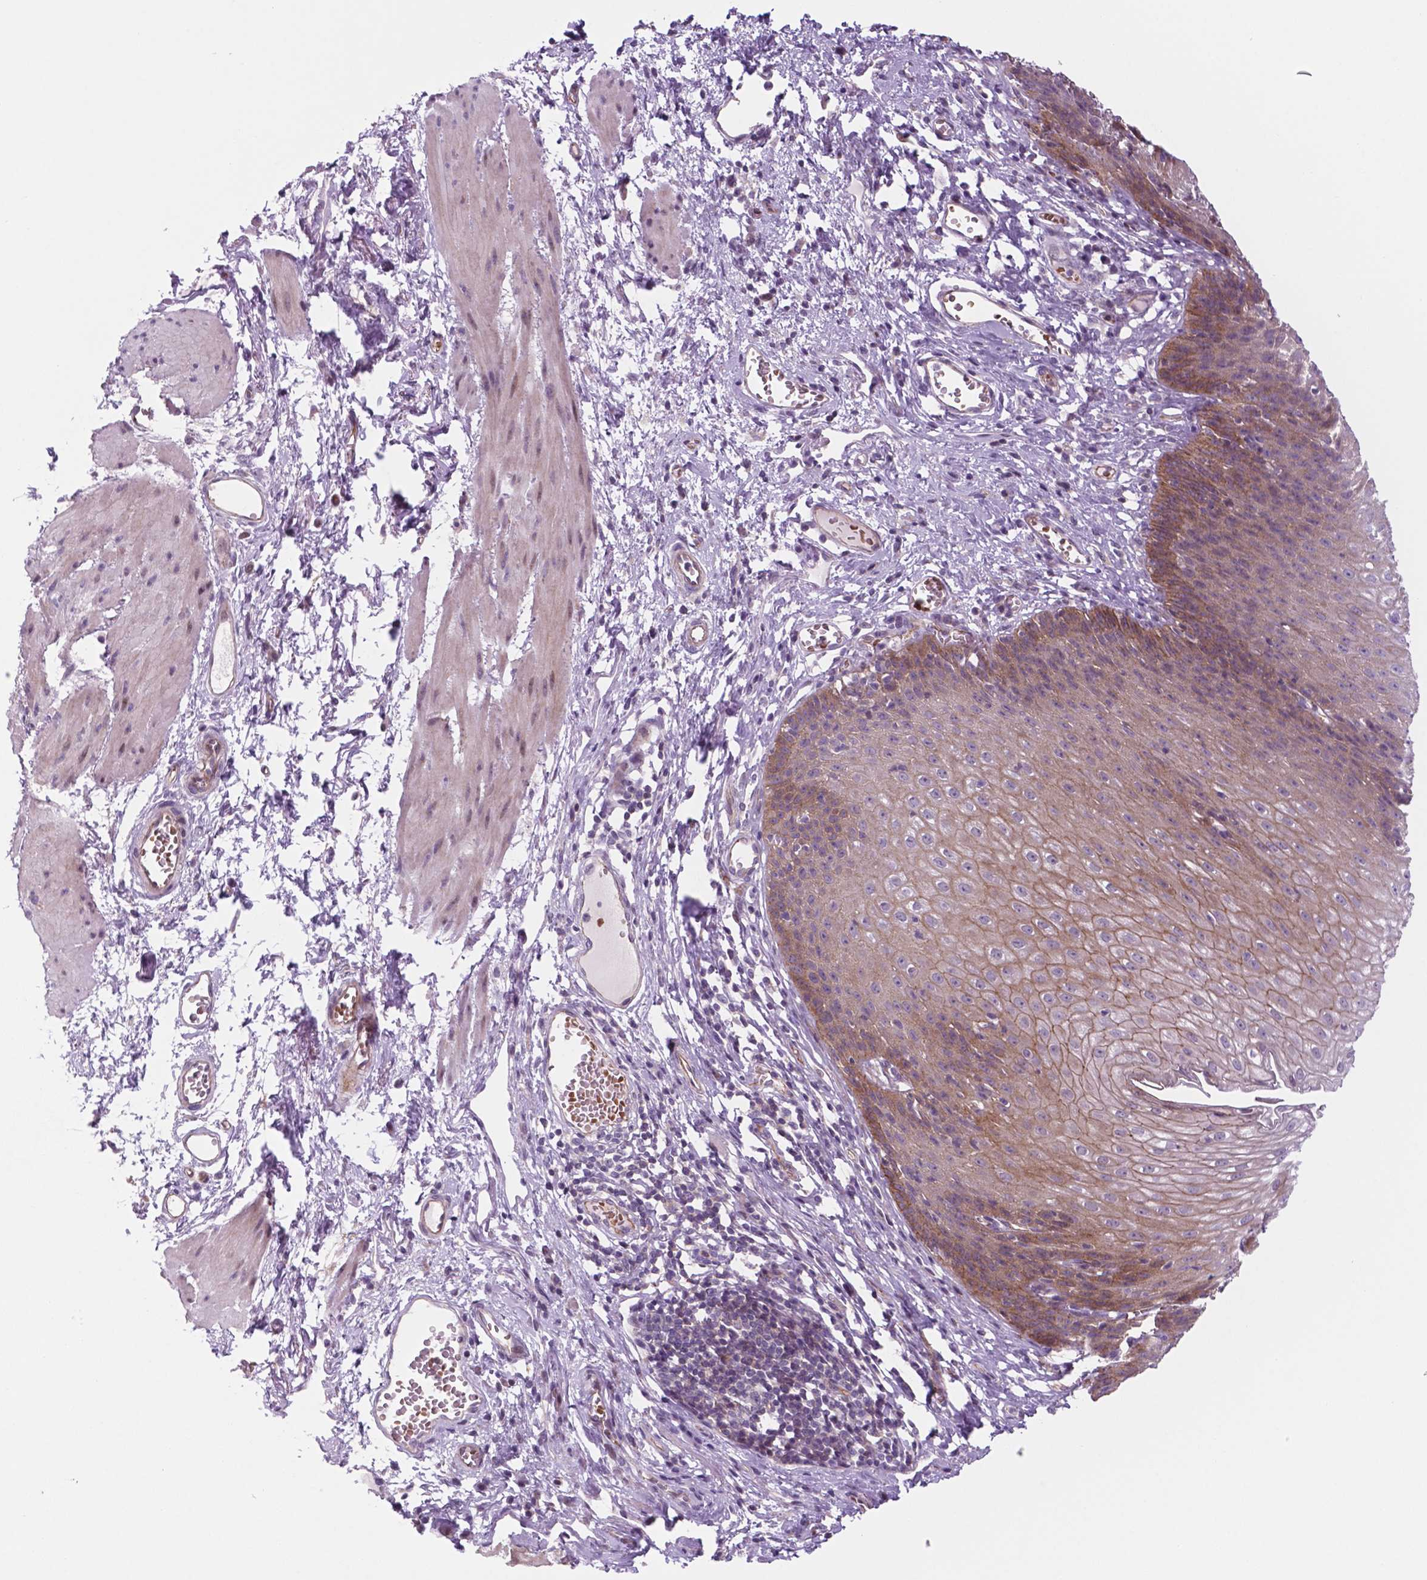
{"staining": {"intensity": "moderate", "quantity": "25%-75%", "location": "cytoplasmic/membranous"}, "tissue": "esophagus", "cell_type": "Squamous epithelial cells", "image_type": "normal", "snomed": [{"axis": "morphology", "description": "Normal tissue, NOS"}, {"axis": "topography", "description": "Esophagus"}], "caption": "Human esophagus stained with a brown dye exhibits moderate cytoplasmic/membranous positive positivity in approximately 25%-75% of squamous epithelial cells.", "gene": "RND3", "patient": {"sex": "male", "age": 72}}